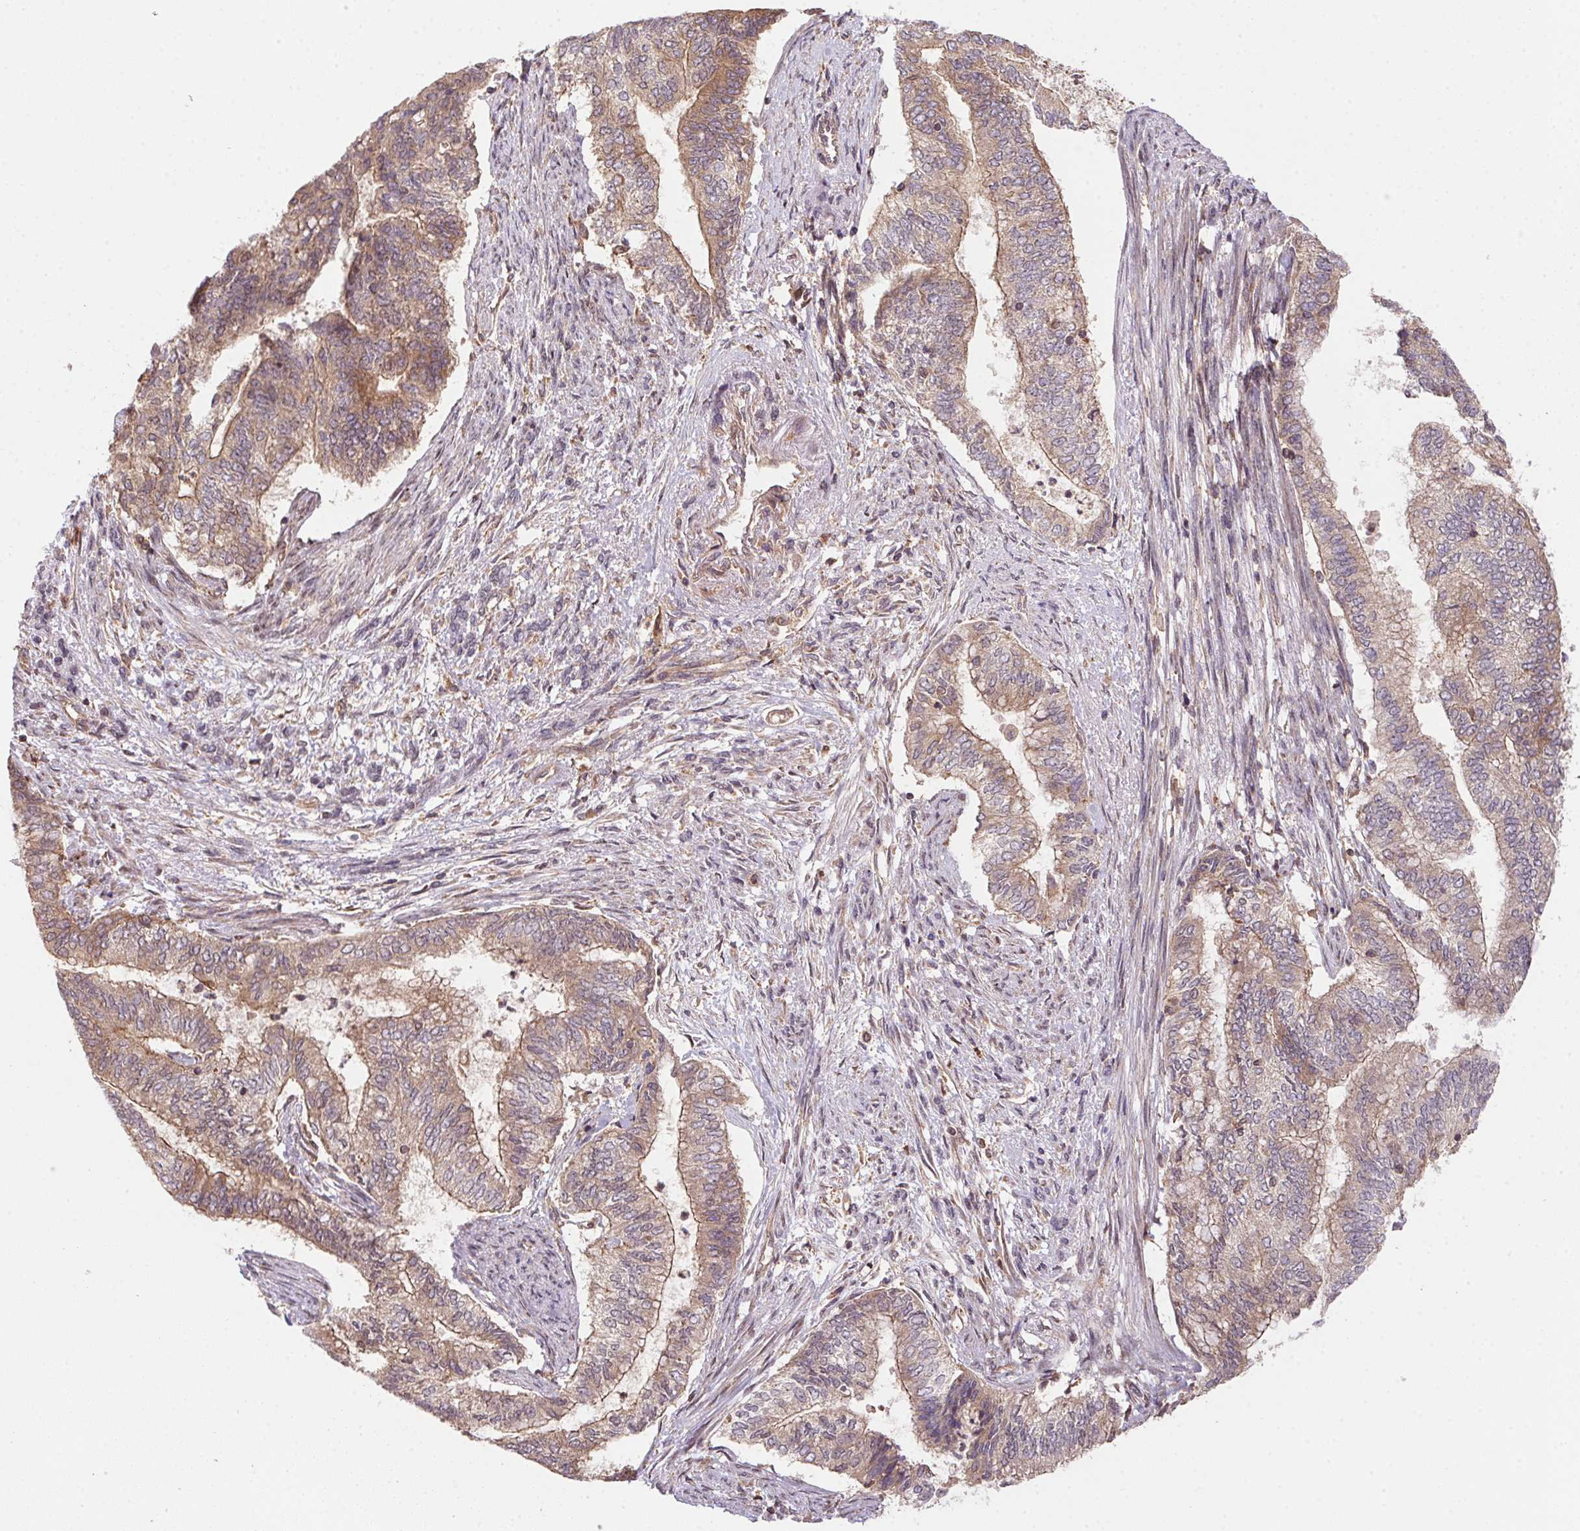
{"staining": {"intensity": "weak", "quantity": ">75%", "location": "cytoplasmic/membranous"}, "tissue": "prostate cancer", "cell_type": "Tumor cells", "image_type": "cancer", "snomed": [{"axis": "morphology", "description": "Adenocarcinoma, High grade"}, {"axis": "topography", "description": "Prostate and seminal vesicle, NOS"}], "caption": "Tumor cells show weak cytoplasmic/membranous staining in approximately >75% of cells in prostate cancer.", "gene": "MEX3D", "patient": {"sex": "male", "age": 60}}